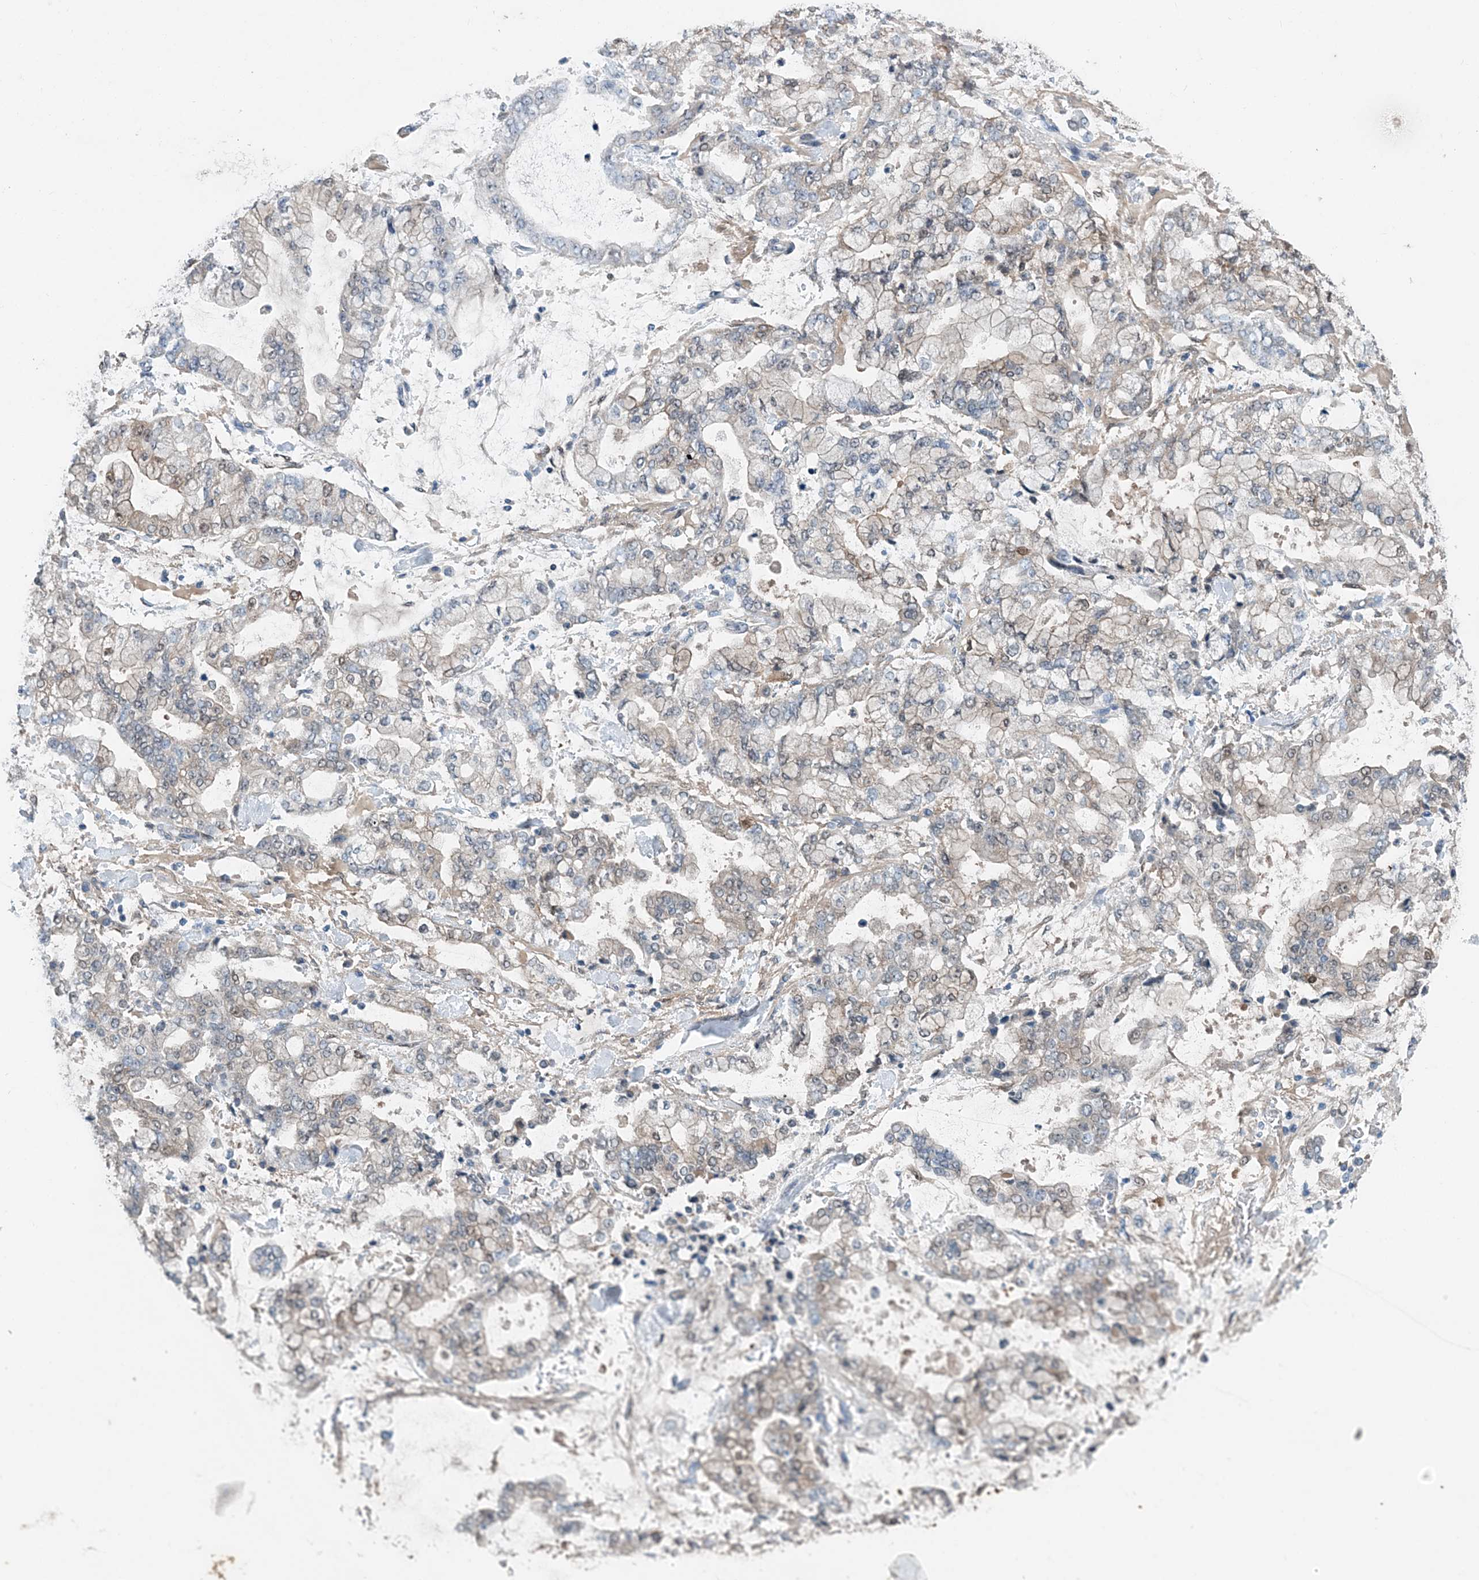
{"staining": {"intensity": "negative", "quantity": "none", "location": "none"}, "tissue": "stomach cancer", "cell_type": "Tumor cells", "image_type": "cancer", "snomed": [{"axis": "morphology", "description": "Normal tissue, NOS"}, {"axis": "morphology", "description": "Adenocarcinoma, NOS"}, {"axis": "topography", "description": "Stomach, upper"}, {"axis": "topography", "description": "Stomach"}], "caption": "The immunohistochemistry (IHC) micrograph has no significant positivity in tumor cells of stomach cancer (adenocarcinoma) tissue.", "gene": "PFN2", "patient": {"sex": "male", "age": 76}}